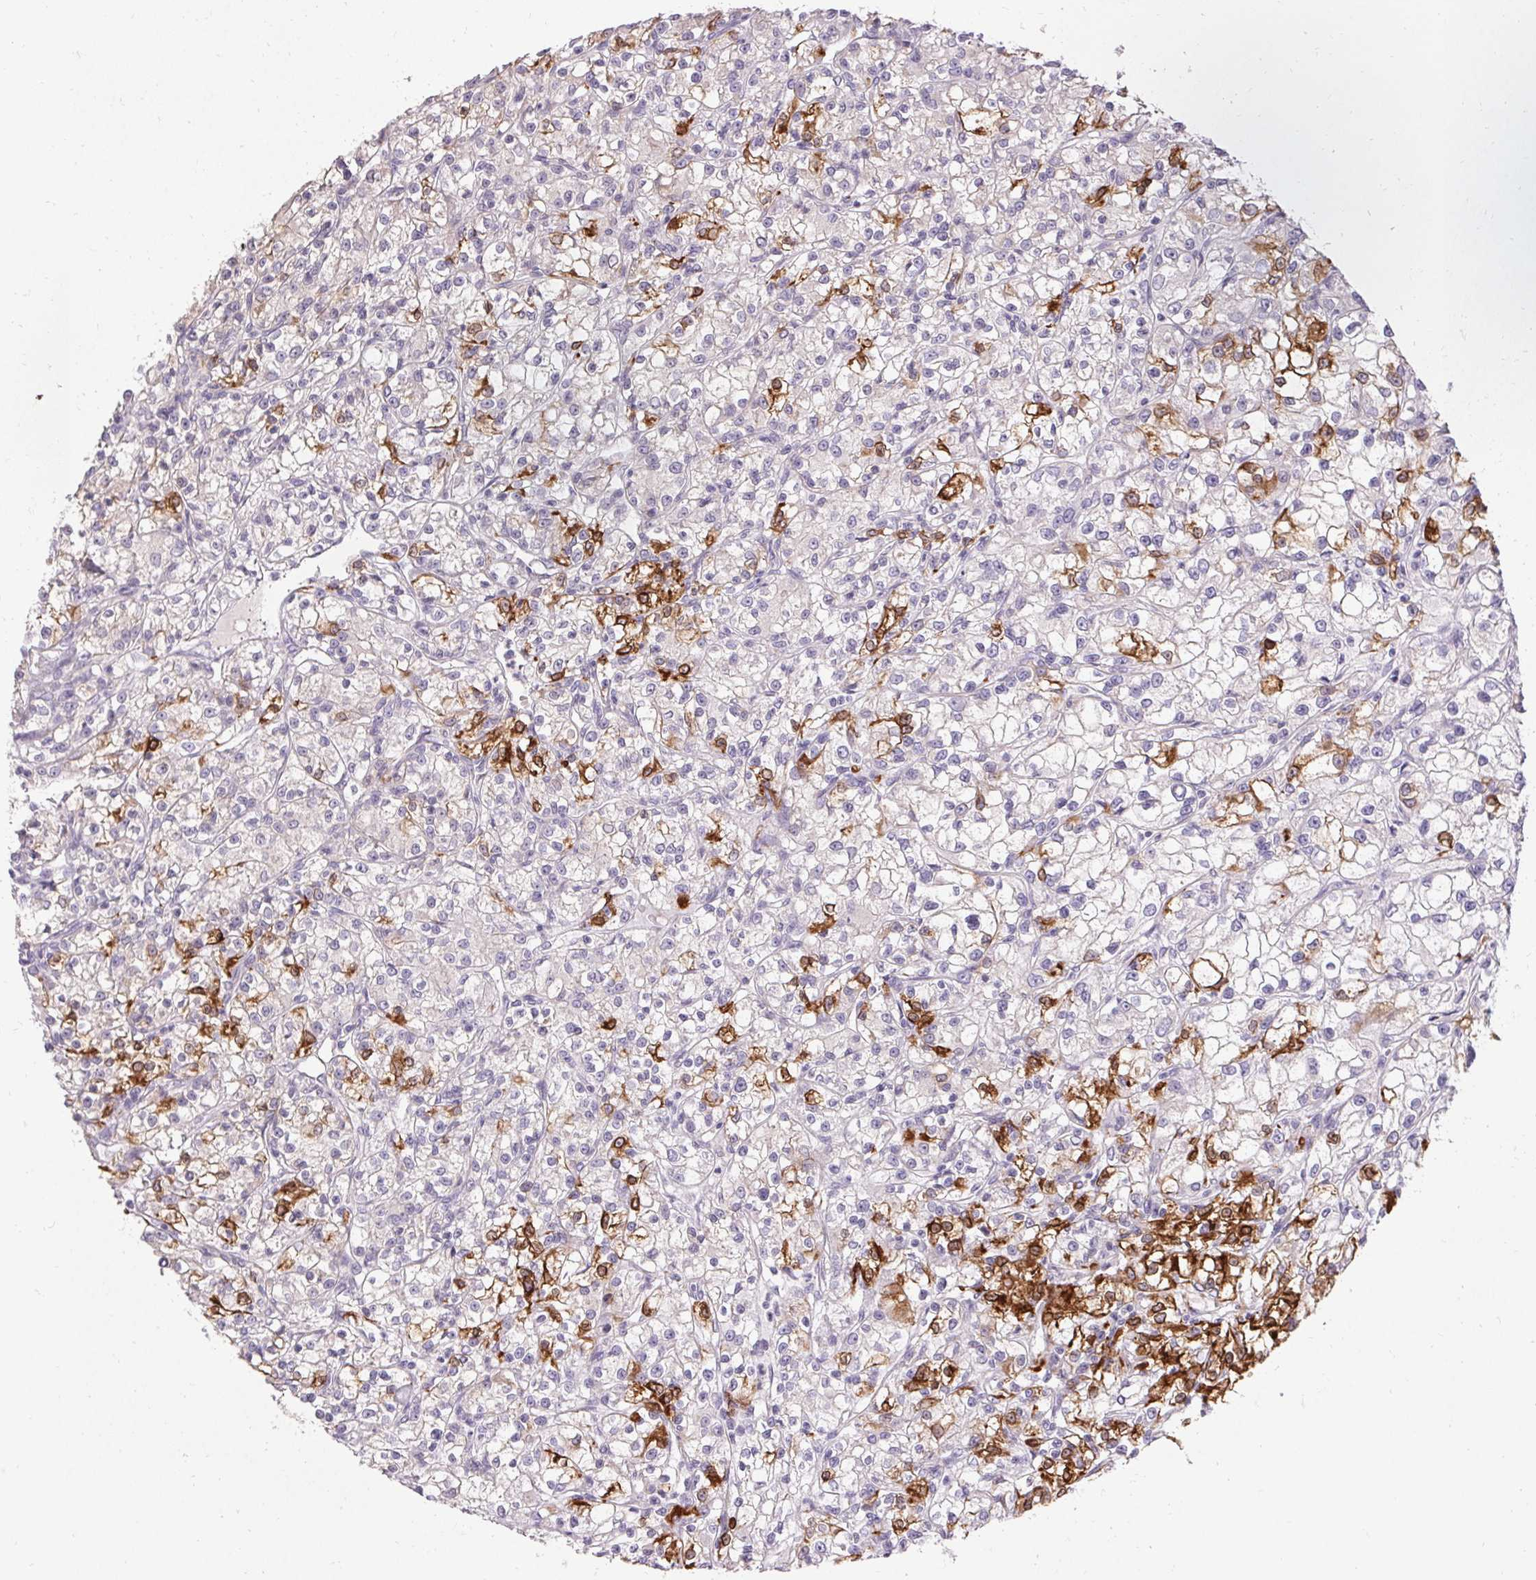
{"staining": {"intensity": "strong", "quantity": "<25%", "location": "cytoplasmic/membranous"}, "tissue": "renal cancer", "cell_type": "Tumor cells", "image_type": "cancer", "snomed": [{"axis": "morphology", "description": "Adenocarcinoma, NOS"}, {"axis": "topography", "description": "Kidney"}], "caption": "Human adenocarcinoma (renal) stained for a protein (brown) reveals strong cytoplasmic/membranous positive expression in approximately <25% of tumor cells.", "gene": "HSD17B3", "patient": {"sex": "female", "age": 59}}